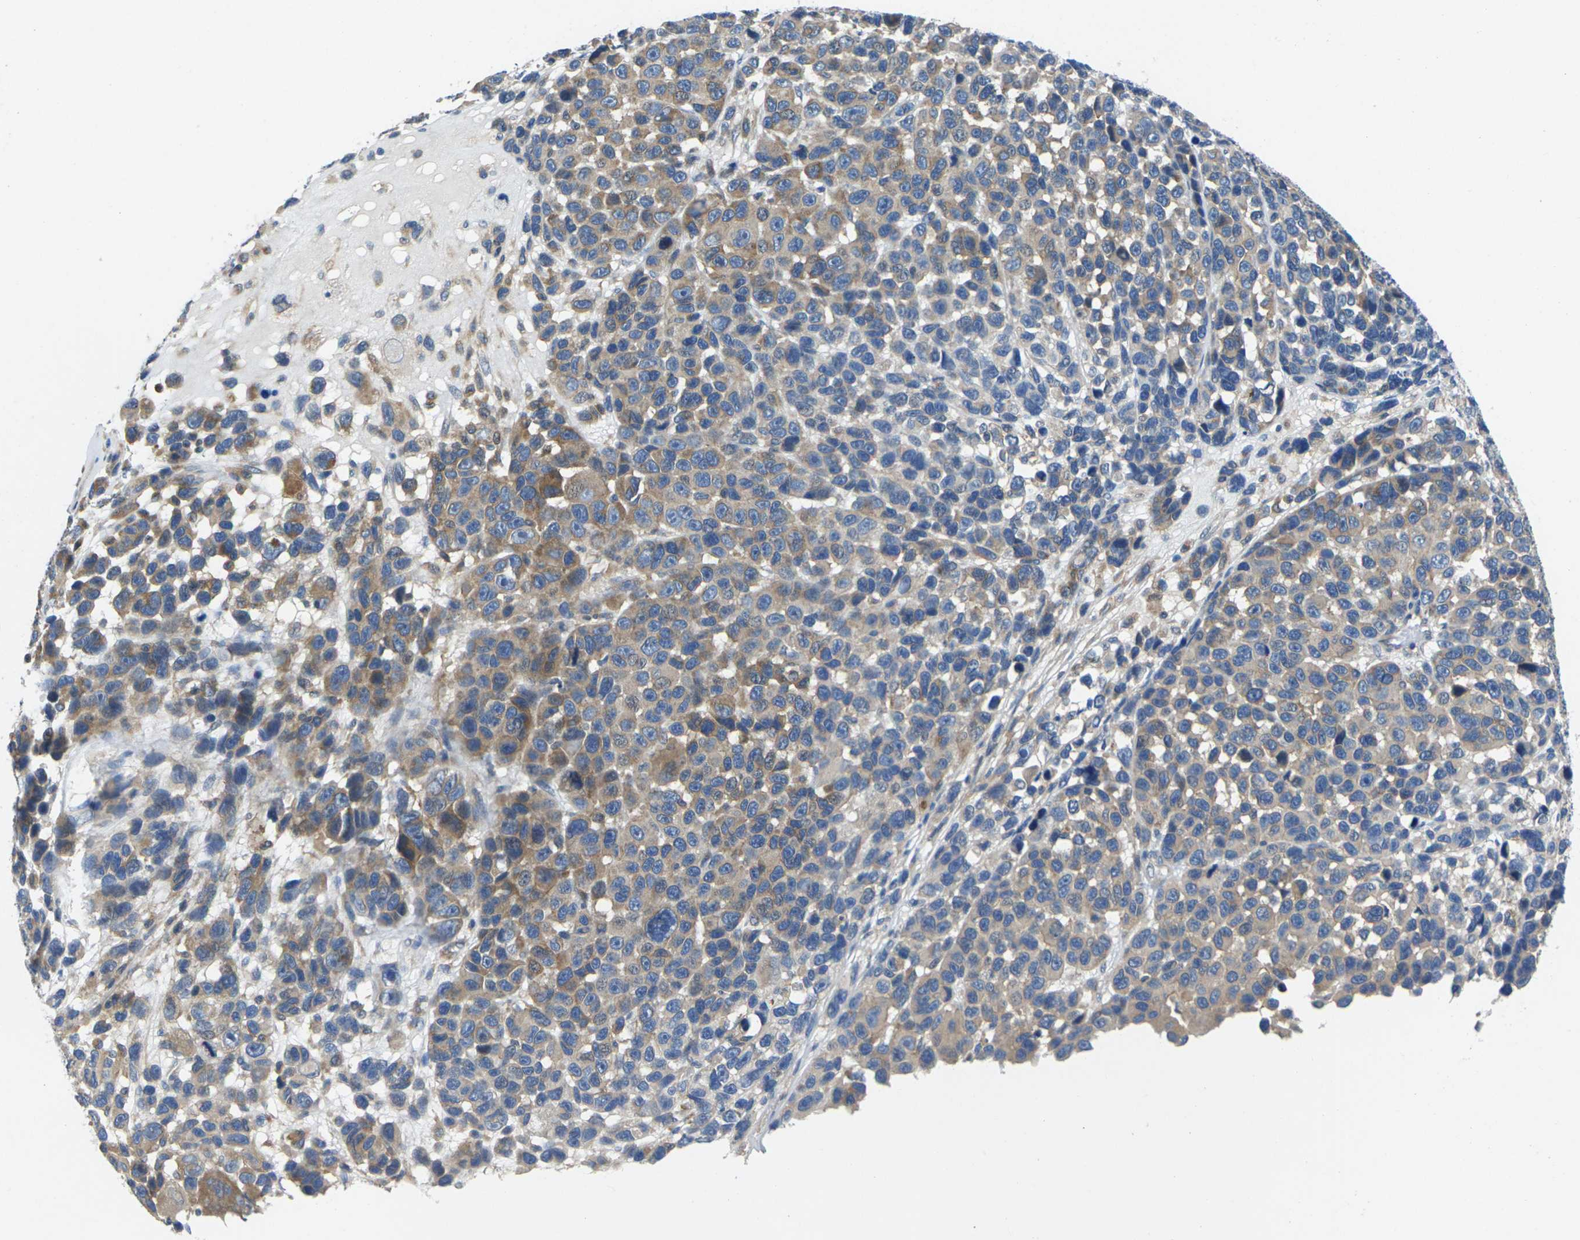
{"staining": {"intensity": "moderate", "quantity": ">75%", "location": "cytoplasmic/membranous"}, "tissue": "melanoma", "cell_type": "Tumor cells", "image_type": "cancer", "snomed": [{"axis": "morphology", "description": "Malignant melanoma, NOS"}, {"axis": "topography", "description": "Skin"}], "caption": "IHC staining of malignant melanoma, which displays medium levels of moderate cytoplasmic/membranous staining in about >75% of tumor cells indicating moderate cytoplasmic/membranous protein positivity. The staining was performed using DAB (3,3'-diaminobenzidine) (brown) for protein detection and nuclei were counterstained in hematoxylin (blue).", "gene": "SCNN1A", "patient": {"sex": "male", "age": 53}}